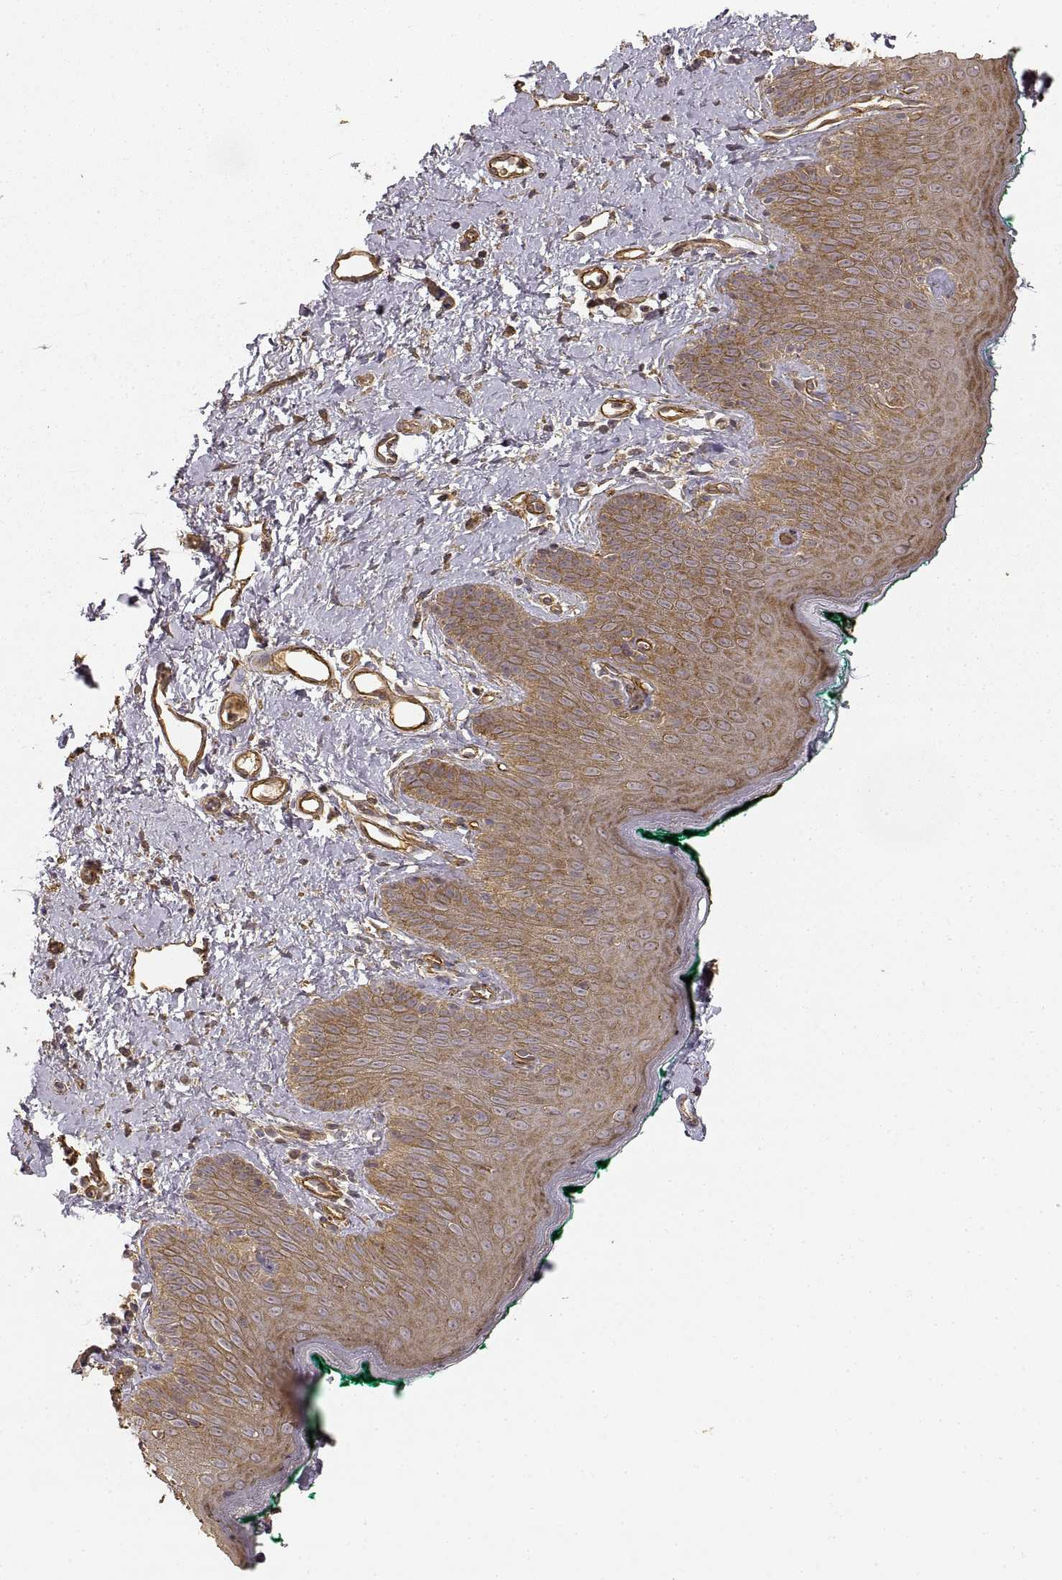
{"staining": {"intensity": "moderate", "quantity": ">75%", "location": "cytoplasmic/membranous"}, "tissue": "skin", "cell_type": "Epidermal cells", "image_type": "normal", "snomed": [{"axis": "morphology", "description": "Normal tissue, NOS"}, {"axis": "topography", "description": "Vulva"}], "caption": "A histopathology image of human skin stained for a protein displays moderate cytoplasmic/membranous brown staining in epidermal cells.", "gene": "LAMA4", "patient": {"sex": "female", "age": 66}}